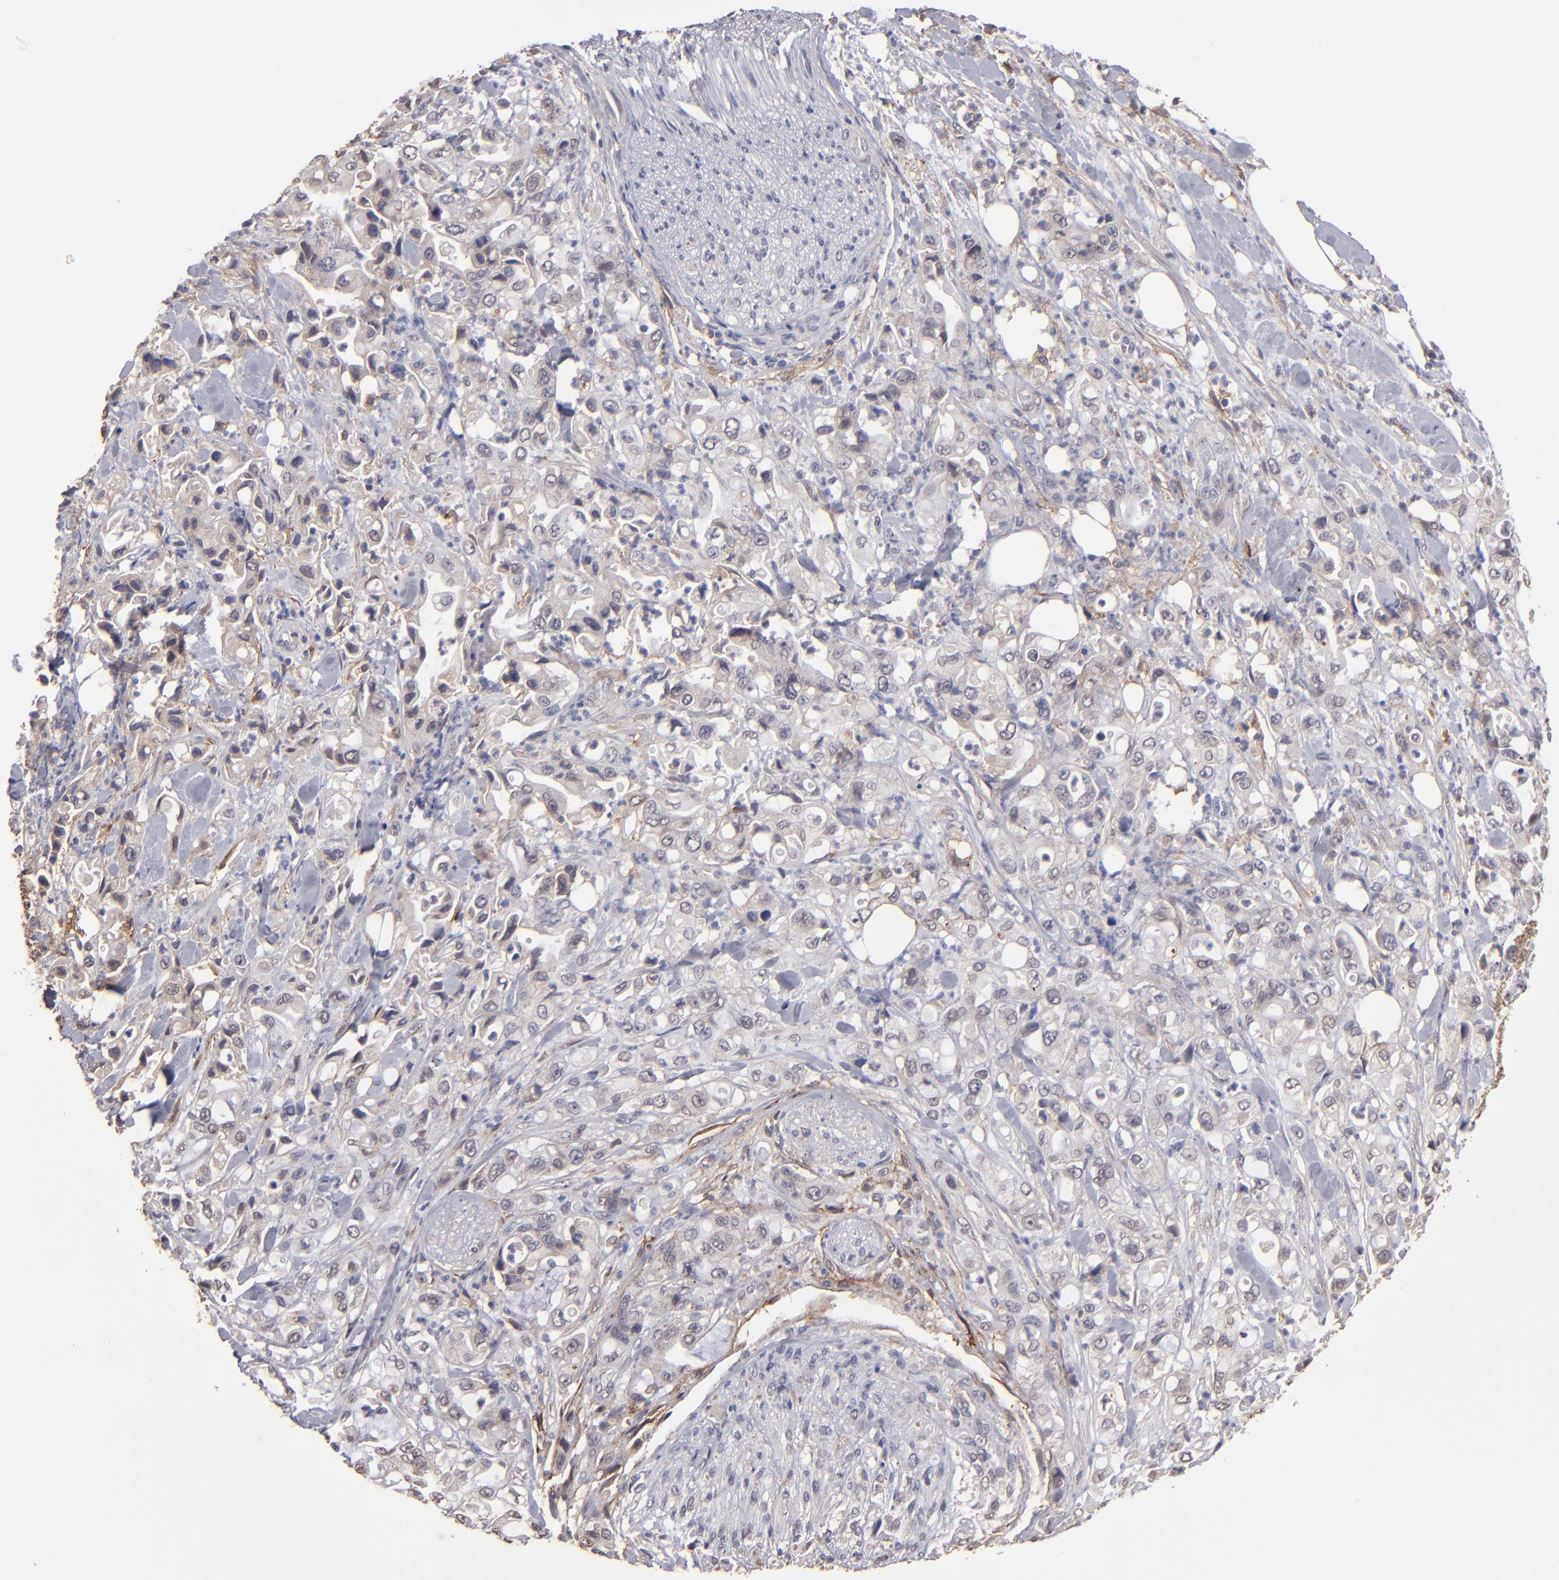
{"staining": {"intensity": "weak", "quantity": "<25%", "location": "cytoplasmic/membranous"}, "tissue": "pancreatic cancer", "cell_type": "Tumor cells", "image_type": "cancer", "snomed": [{"axis": "morphology", "description": "Adenocarcinoma, NOS"}, {"axis": "topography", "description": "Pancreas"}], "caption": "This is a photomicrograph of immunohistochemistry staining of pancreatic cancer, which shows no positivity in tumor cells.", "gene": "ITGB5", "patient": {"sex": "male", "age": 70}}